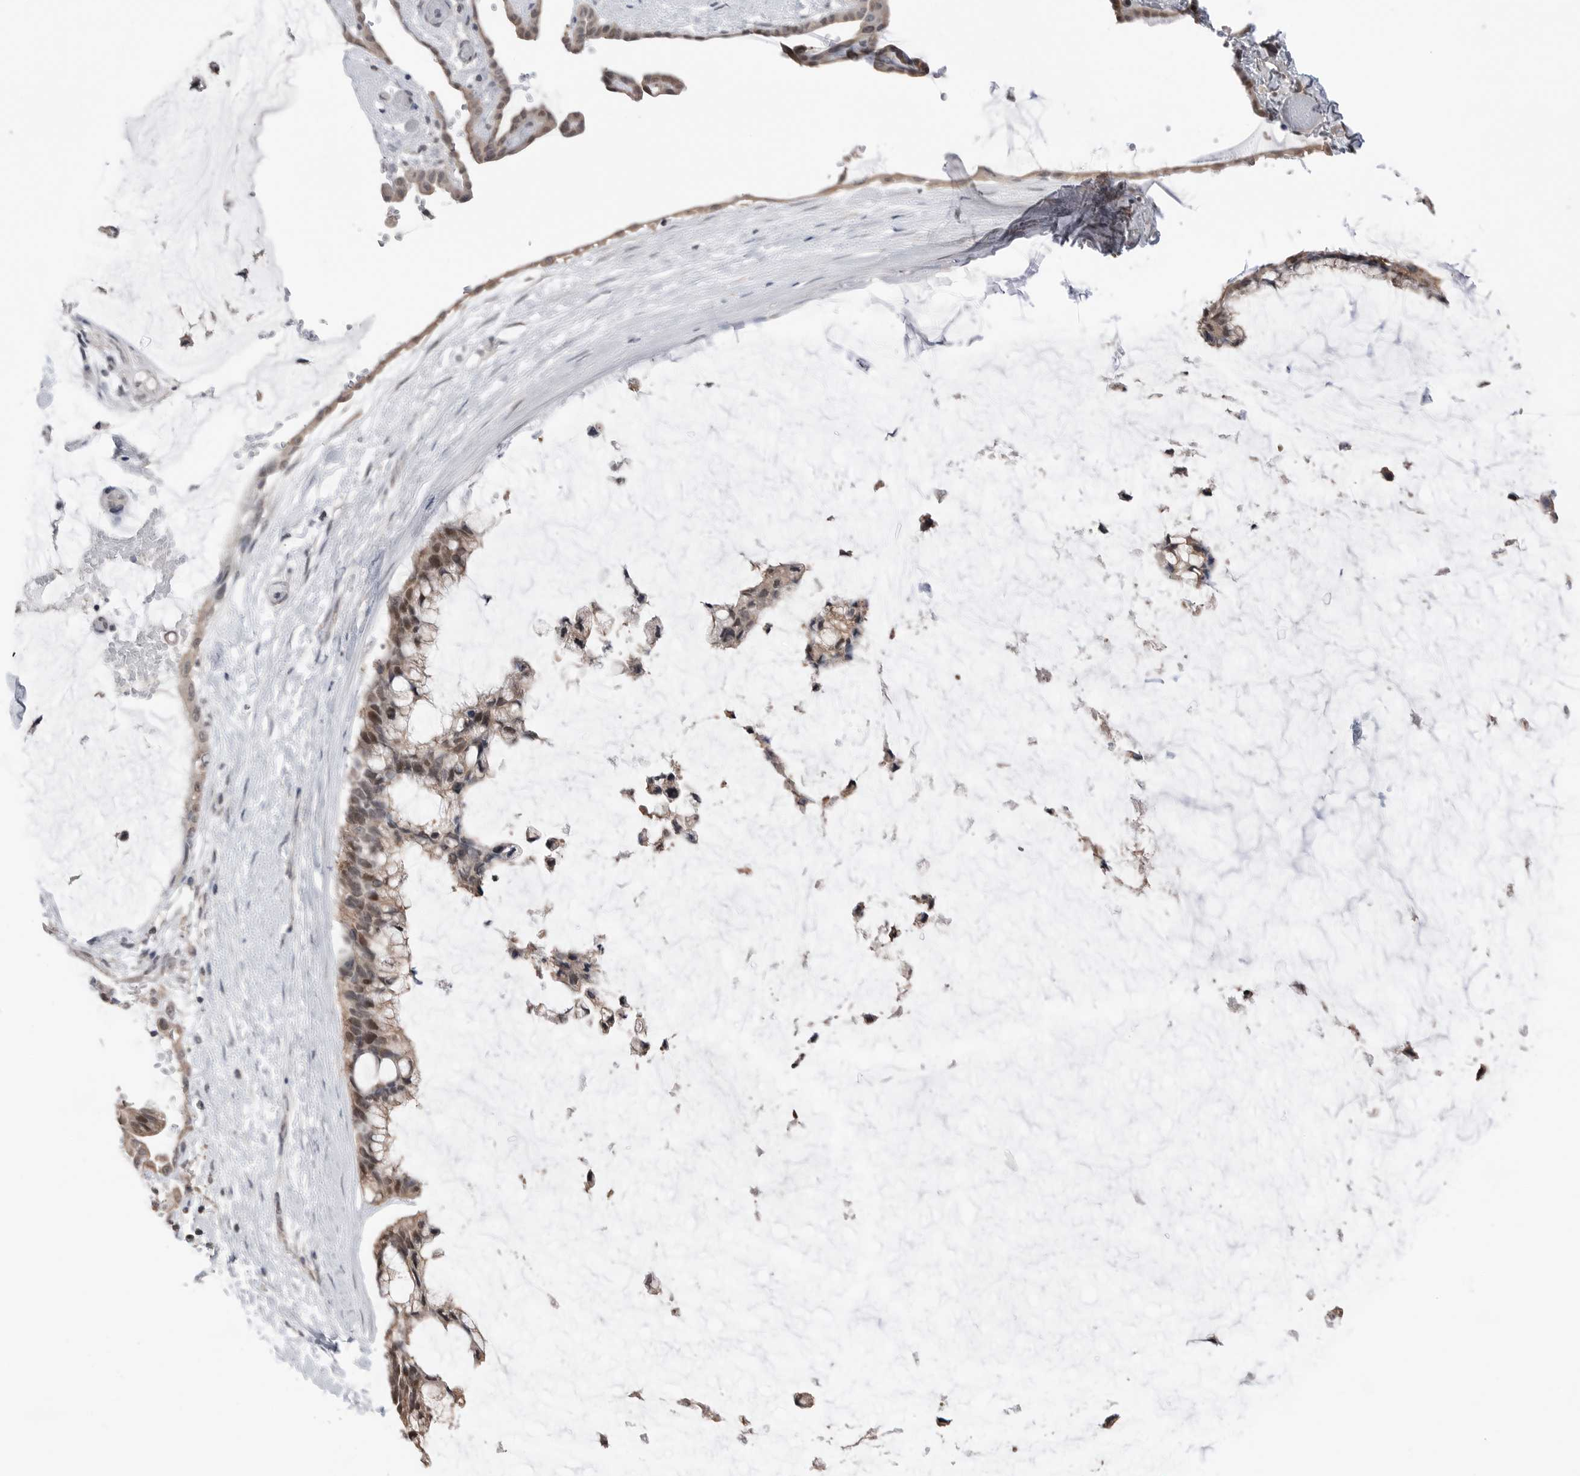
{"staining": {"intensity": "weak", "quantity": ">75%", "location": "cytoplasmic/membranous,nuclear"}, "tissue": "ovarian cancer", "cell_type": "Tumor cells", "image_type": "cancer", "snomed": [{"axis": "morphology", "description": "Cystadenocarcinoma, mucinous, NOS"}, {"axis": "topography", "description": "Ovary"}], "caption": "Mucinous cystadenocarcinoma (ovarian) stained for a protein demonstrates weak cytoplasmic/membranous and nuclear positivity in tumor cells.", "gene": "PEAK1", "patient": {"sex": "female", "age": 39}}